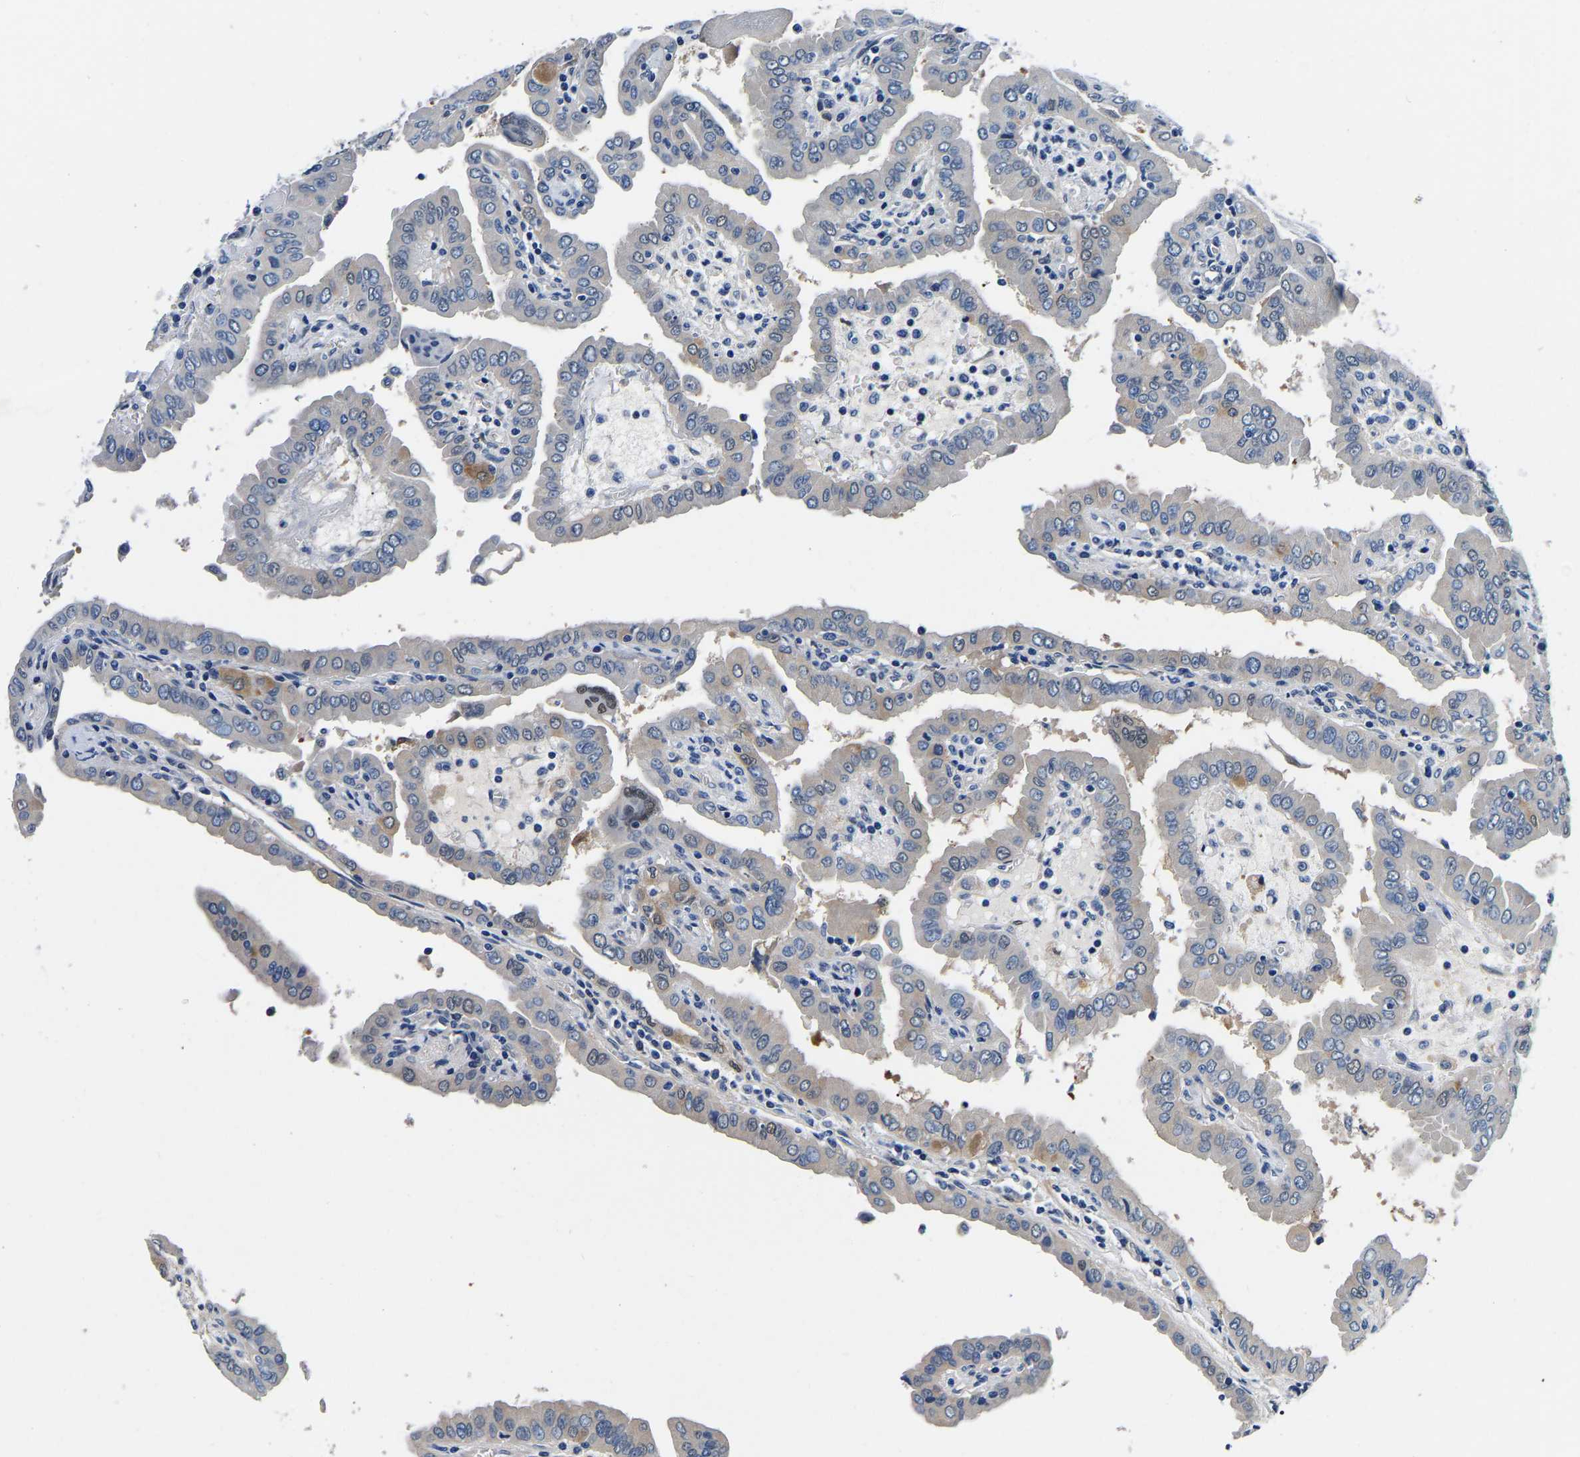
{"staining": {"intensity": "weak", "quantity": "<25%", "location": "cytoplasmic/membranous"}, "tissue": "thyroid cancer", "cell_type": "Tumor cells", "image_type": "cancer", "snomed": [{"axis": "morphology", "description": "Papillary adenocarcinoma, NOS"}, {"axis": "topography", "description": "Thyroid gland"}], "caption": "Immunohistochemical staining of human thyroid cancer demonstrates no significant expression in tumor cells.", "gene": "ACO1", "patient": {"sex": "male", "age": 33}}